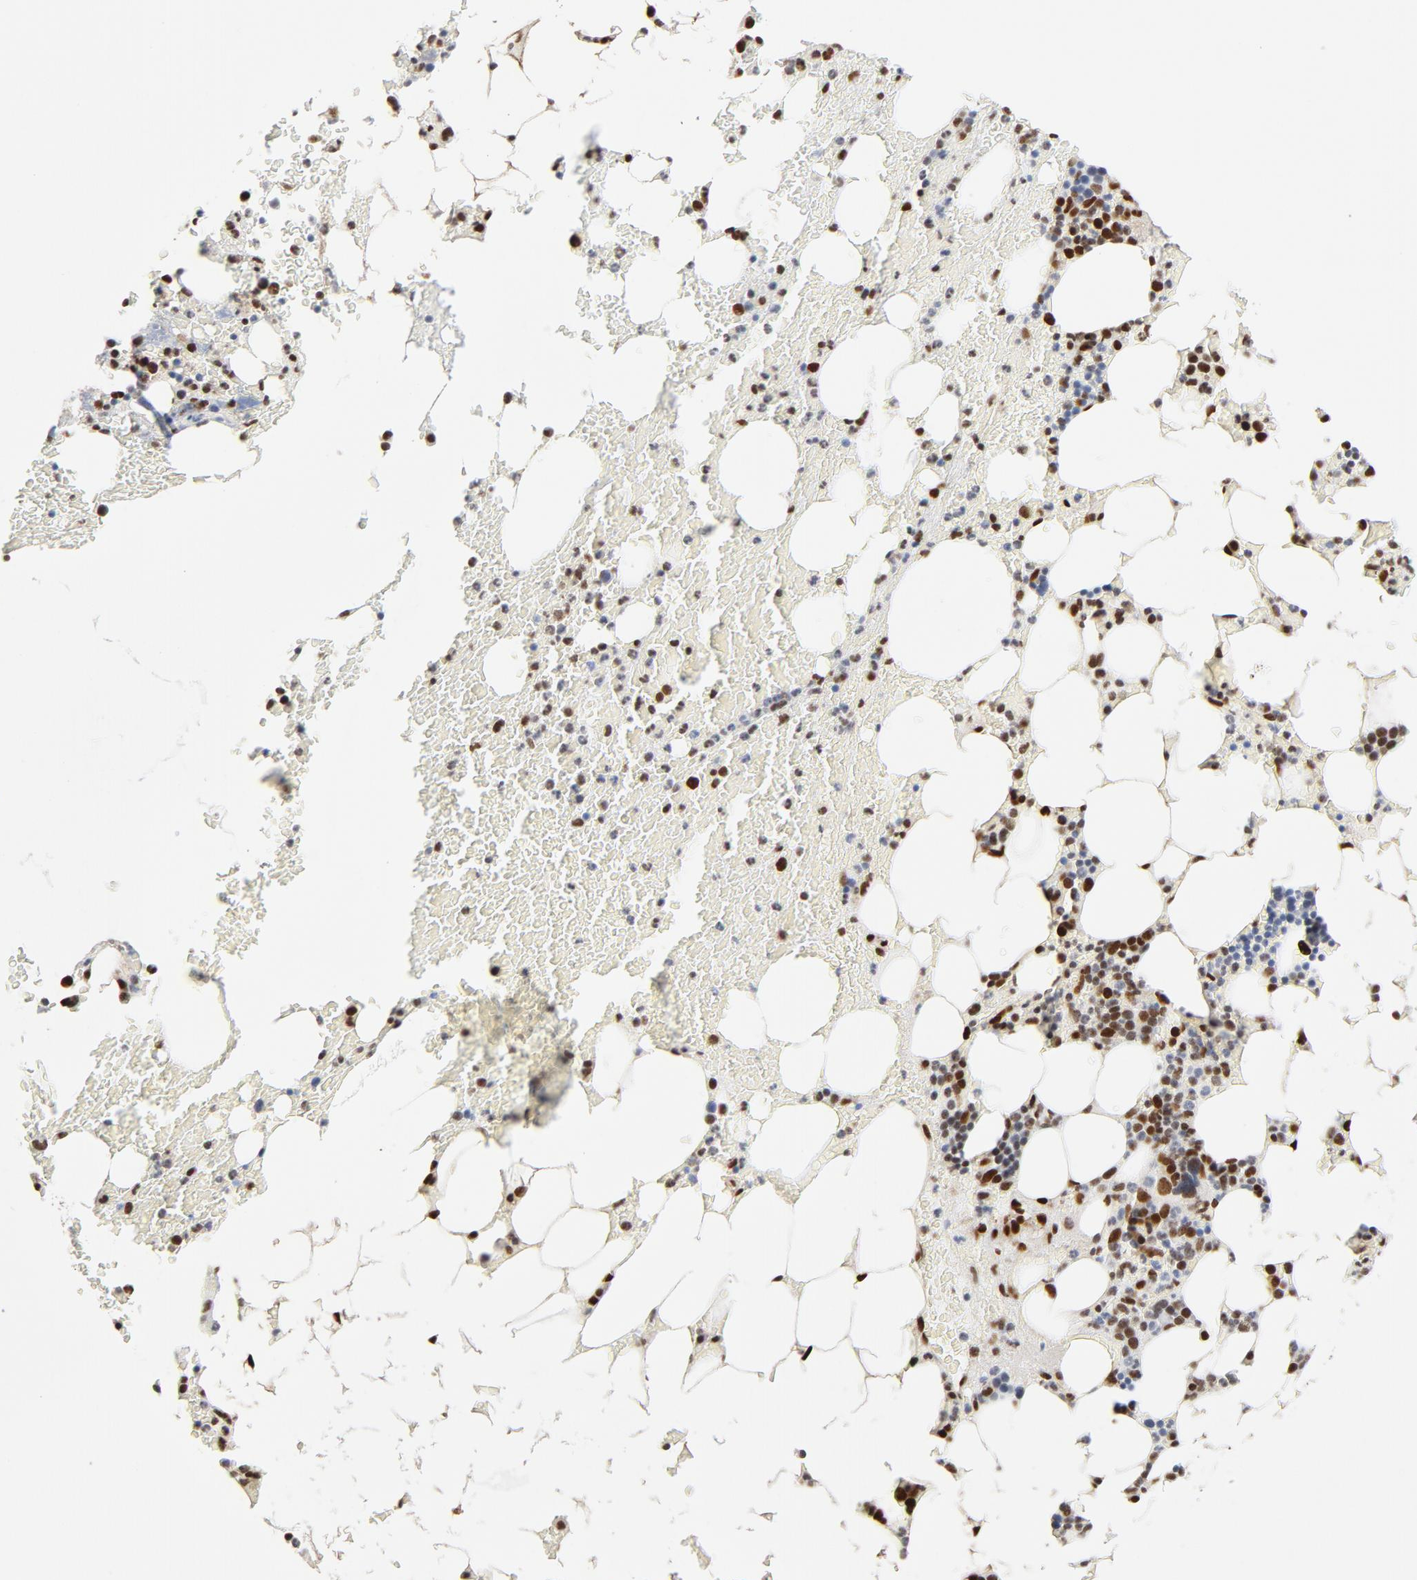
{"staining": {"intensity": "strong", "quantity": "25%-75%", "location": "nuclear"}, "tissue": "bone marrow", "cell_type": "Hematopoietic cells", "image_type": "normal", "snomed": [{"axis": "morphology", "description": "Normal tissue, NOS"}, {"axis": "topography", "description": "Bone marrow"}], "caption": "Hematopoietic cells display high levels of strong nuclear staining in about 25%-75% of cells in unremarkable human bone marrow. The staining was performed using DAB to visualize the protein expression in brown, while the nuclei were stained in blue with hematoxylin (Magnification: 20x).", "gene": "GTF2I", "patient": {"sex": "female", "age": 73}}